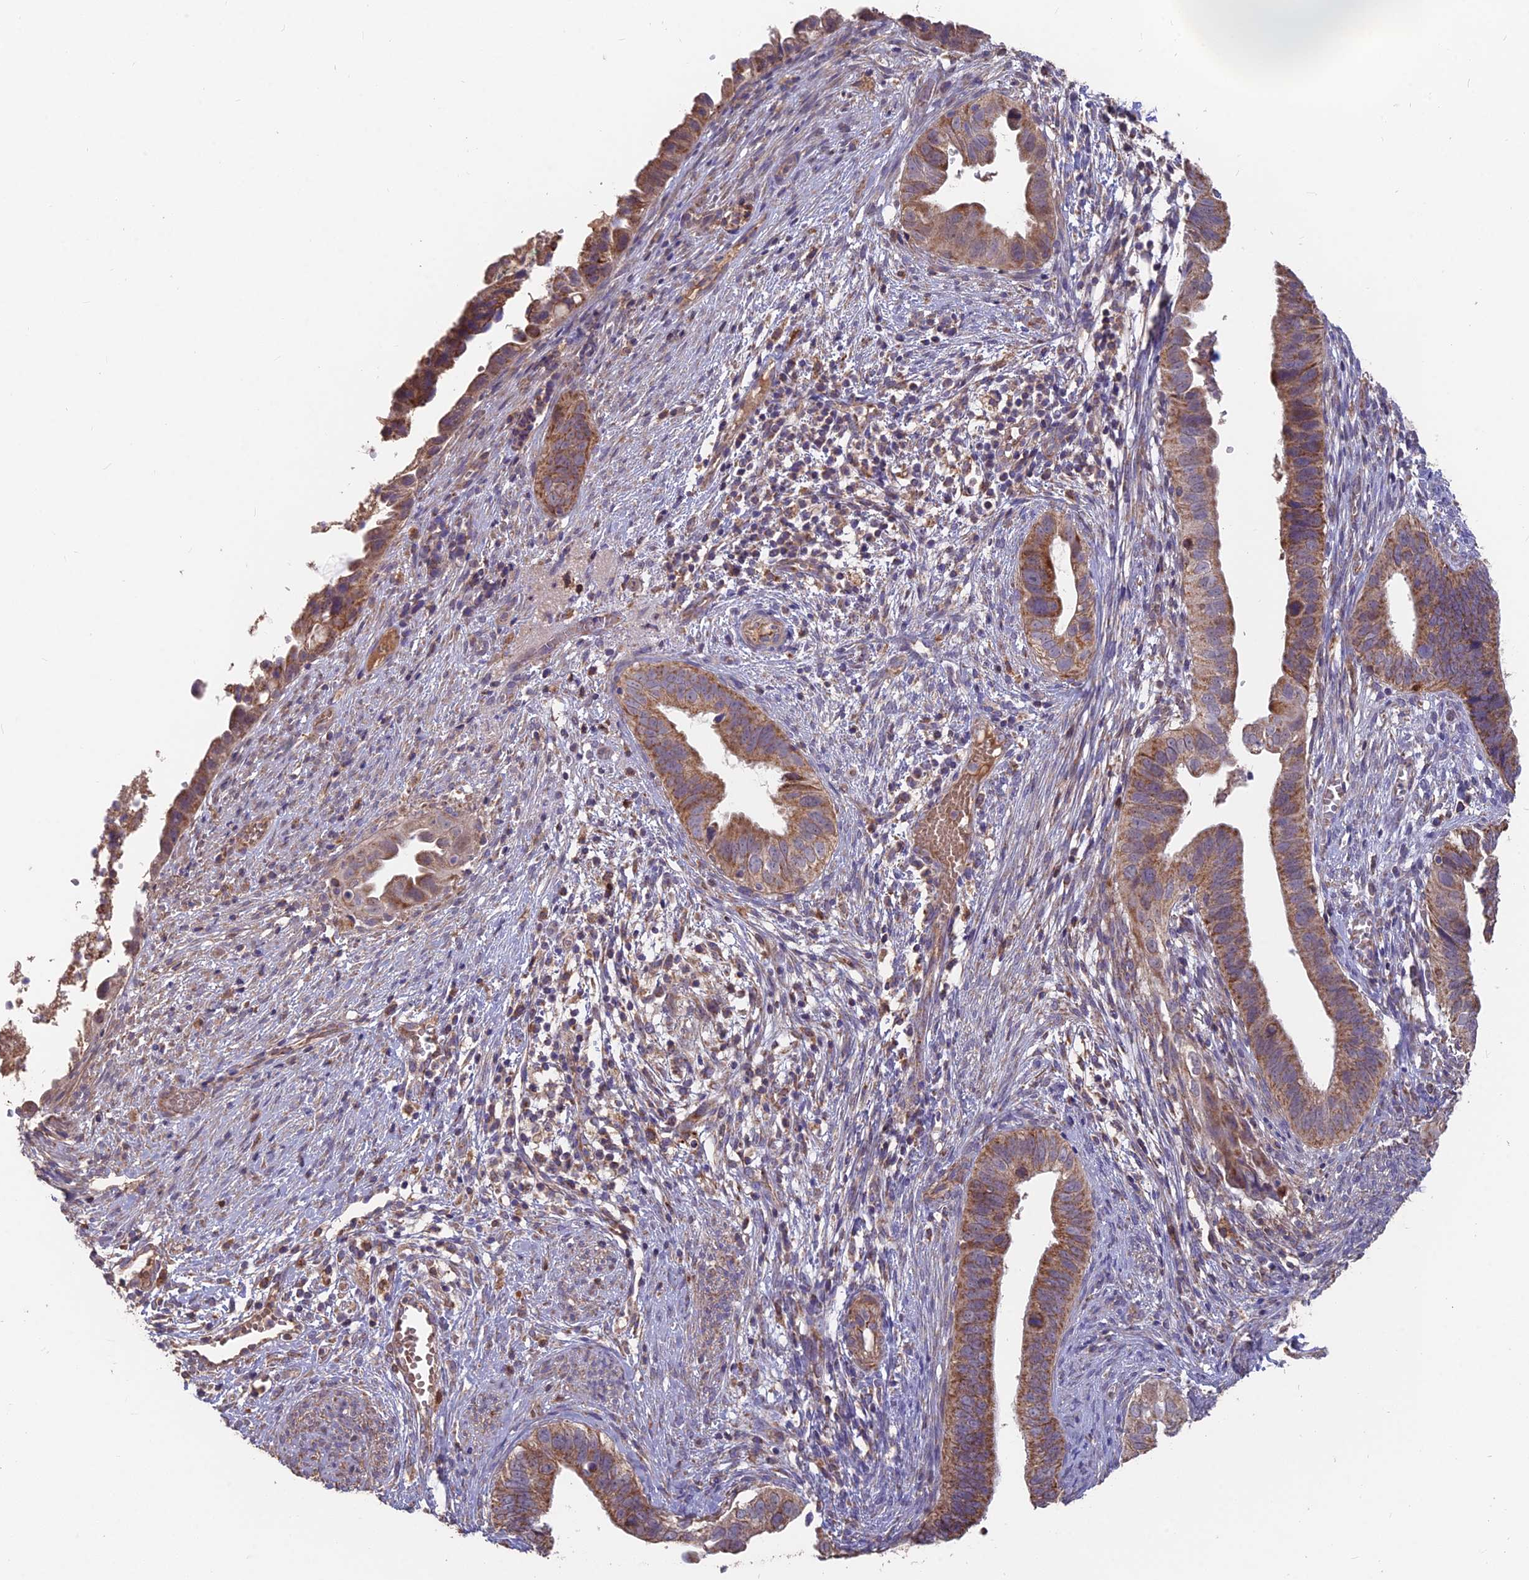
{"staining": {"intensity": "moderate", "quantity": ">75%", "location": "cytoplasmic/membranous"}, "tissue": "cervical cancer", "cell_type": "Tumor cells", "image_type": "cancer", "snomed": [{"axis": "morphology", "description": "Adenocarcinoma, NOS"}, {"axis": "topography", "description": "Cervix"}], "caption": "This histopathology image shows IHC staining of human cervical cancer, with medium moderate cytoplasmic/membranous staining in about >75% of tumor cells.", "gene": "IFT22", "patient": {"sex": "female", "age": 42}}